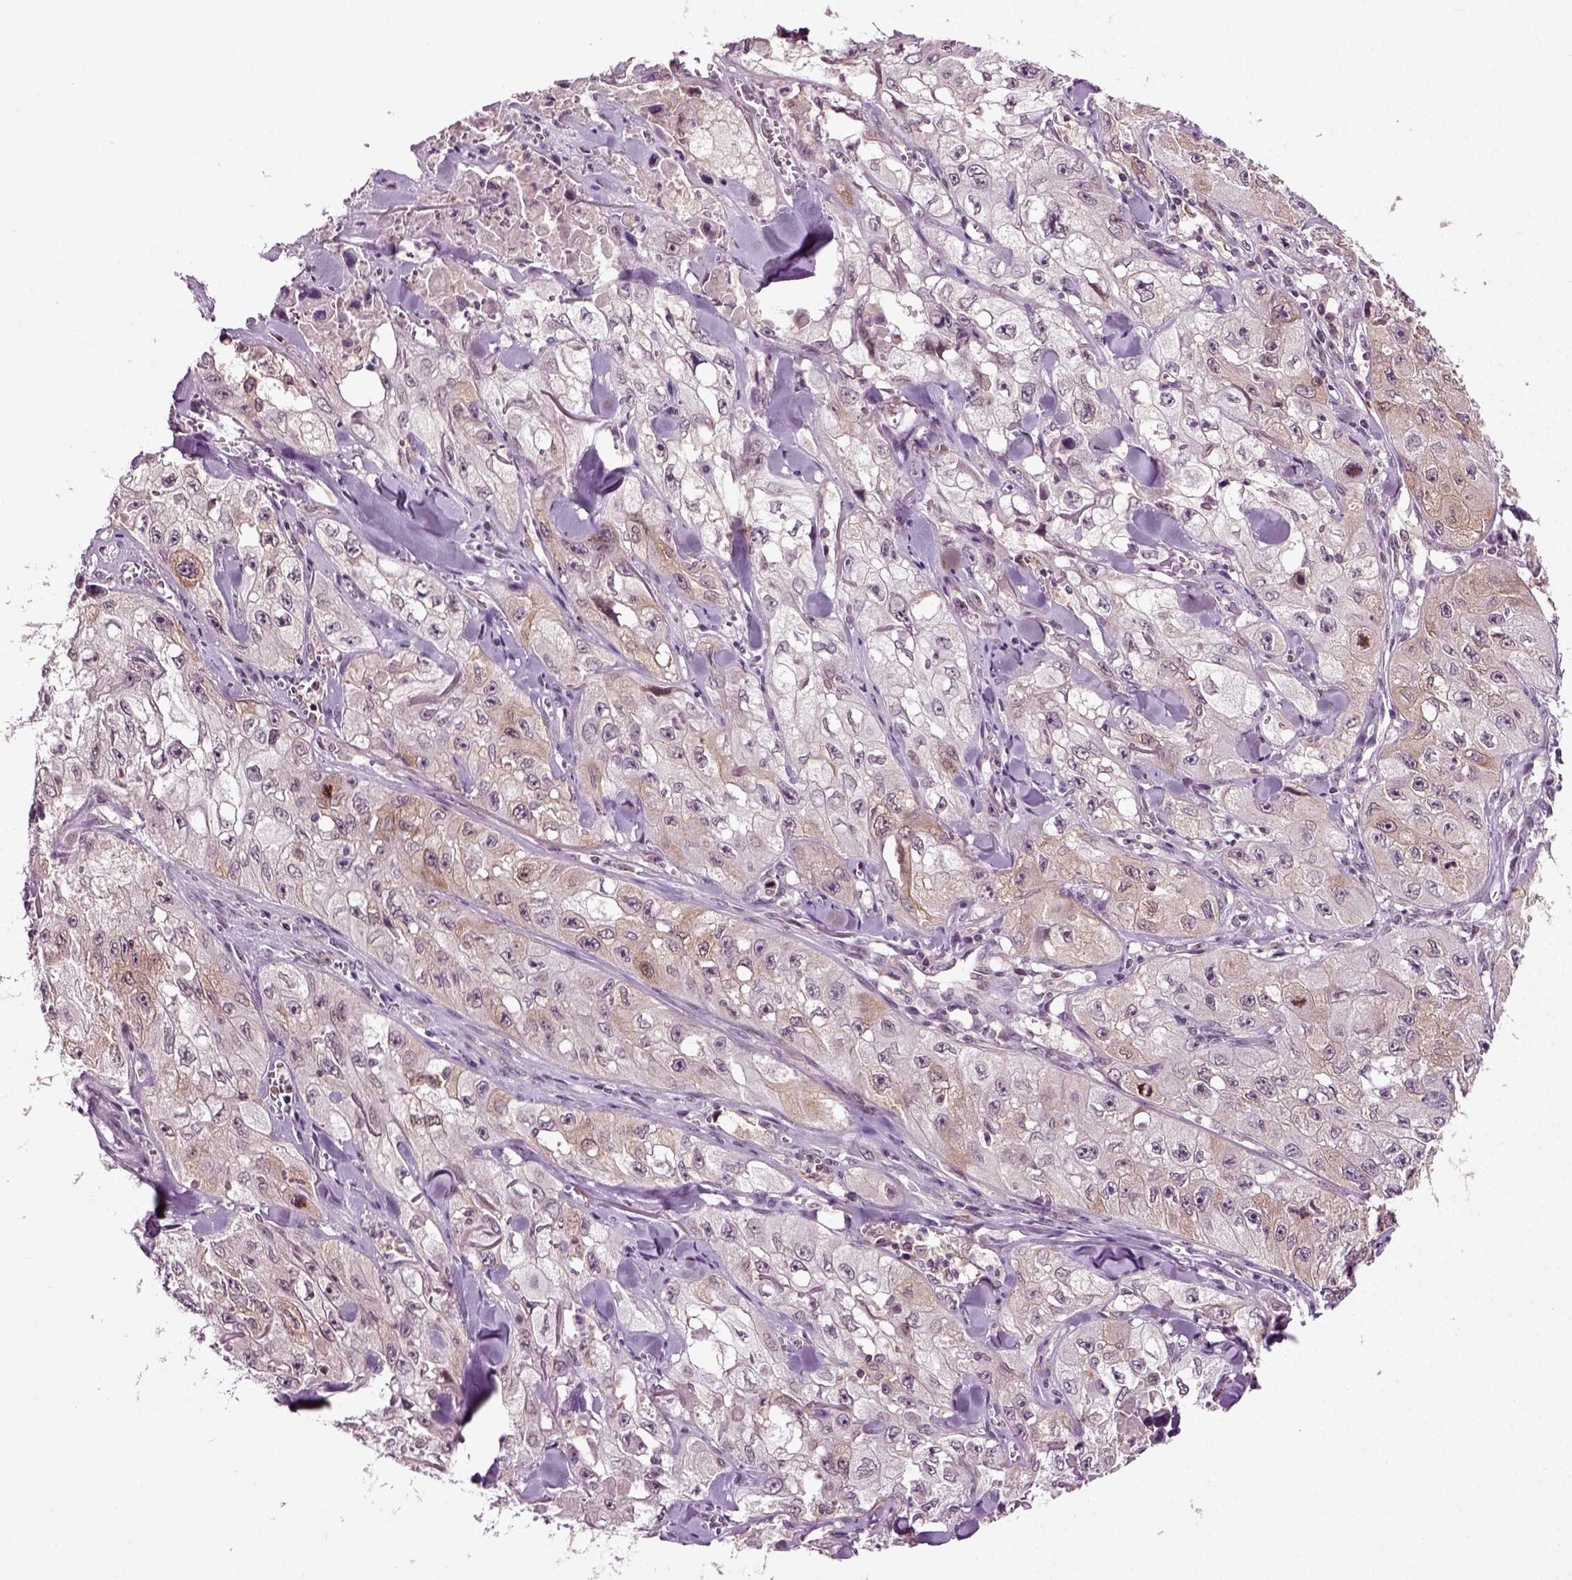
{"staining": {"intensity": "weak", "quantity": "25%-75%", "location": "cytoplasmic/membranous"}, "tissue": "skin cancer", "cell_type": "Tumor cells", "image_type": "cancer", "snomed": [{"axis": "morphology", "description": "Squamous cell carcinoma, NOS"}, {"axis": "topography", "description": "Skin"}, {"axis": "topography", "description": "Subcutis"}], "caption": "Skin squamous cell carcinoma tissue displays weak cytoplasmic/membranous positivity in about 25%-75% of tumor cells, visualized by immunohistochemistry. (DAB (3,3'-diaminobenzidine) IHC with brightfield microscopy, high magnification).", "gene": "KNSTRN", "patient": {"sex": "male", "age": 73}}